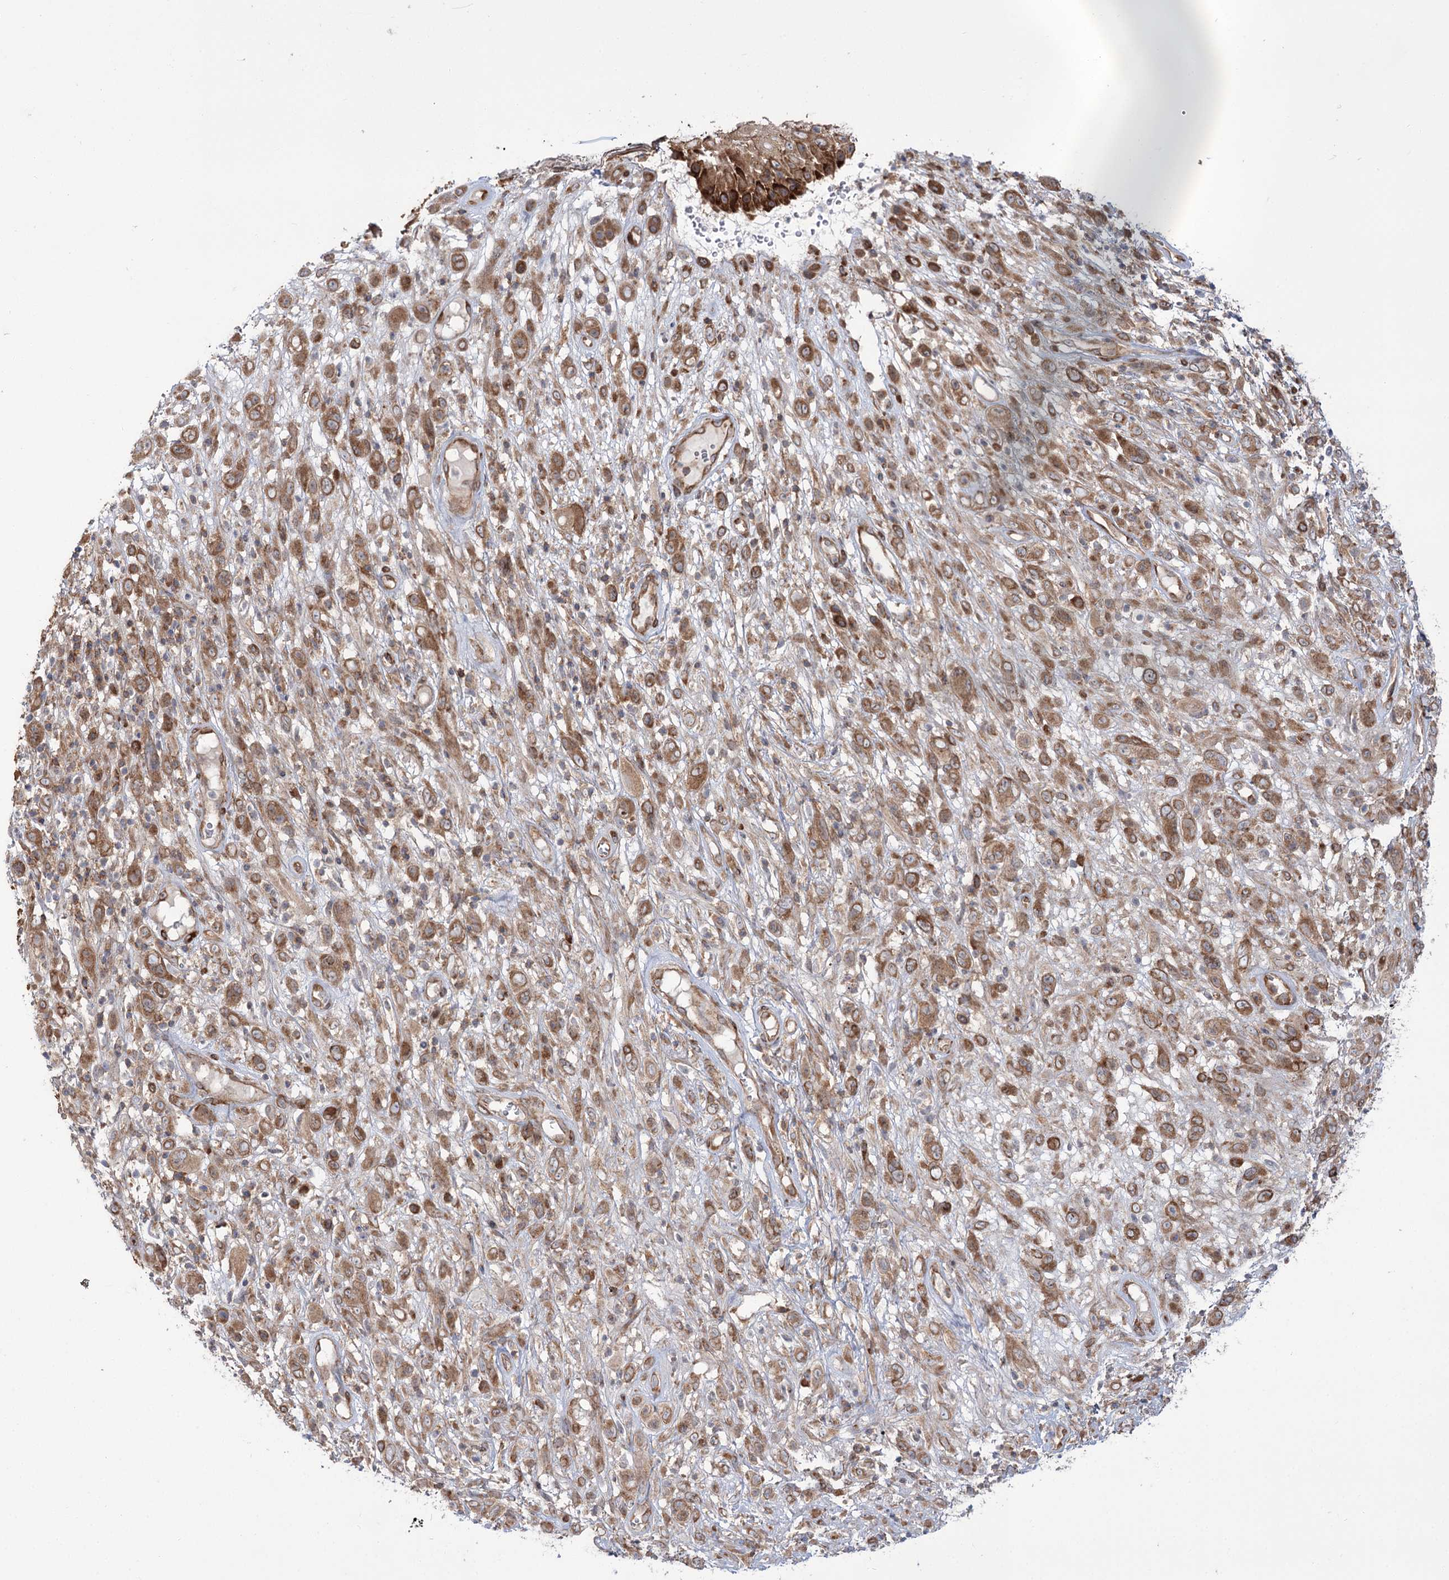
{"staining": {"intensity": "moderate", "quantity": ">75%", "location": "cytoplasmic/membranous"}, "tissue": "melanoma", "cell_type": "Tumor cells", "image_type": "cancer", "snomed": [{"axis": "morphology", "description": "Malignant melanoma, NOS"}, {"axis": "topography", "description": "Skin of trunk"}], "caption": "Moderate cytoplasmic/membranous protein expression is present in approximately >75% of tumor cells in melanoma. (IHC, brightfield microscopy, high magnification).", "gene": "VWA2", "patient": {"sex": "male", "age": 71}}